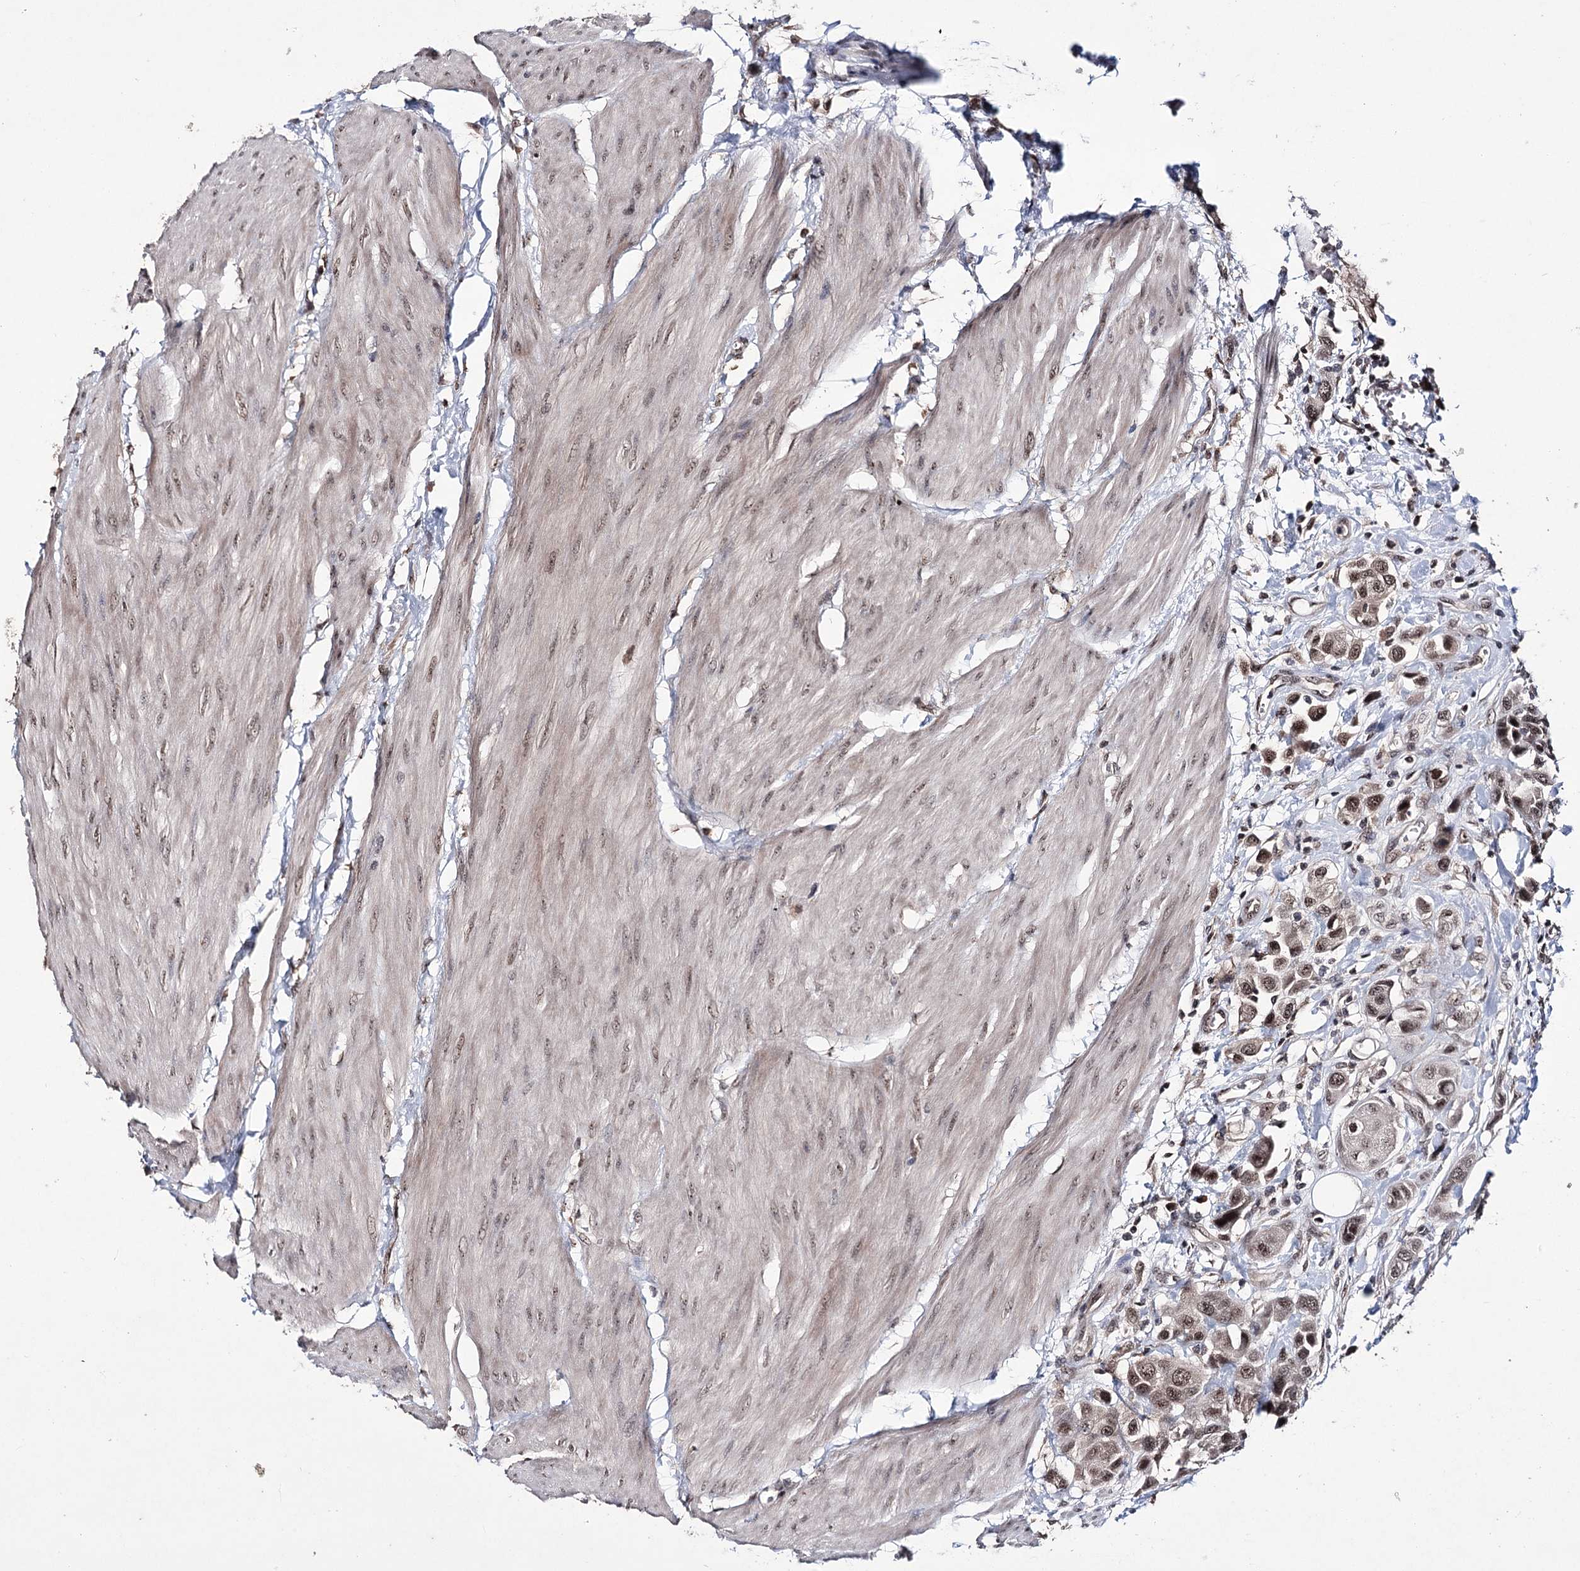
{"staining": {"intensity": "moderate", "quantity": ">75%", "location": "nuclear"}, "tissue": "urothelial cancer", "cell_type": "Tumor cells", "image_type": "cancer", "snomed": [{"axis": "morphology", "description": "Urothelial carcinoma, High grade"}, {"axis": "topography", "description": "Urinary bladder"}], "caption": "Urothelial cancer was stained to show a protein in brown. There is medium levels of moderate nuclear expression in approximately >75% of tumor cells.", "gene": "VGLL4", "patient": {"sex": "male", "age": 50}}